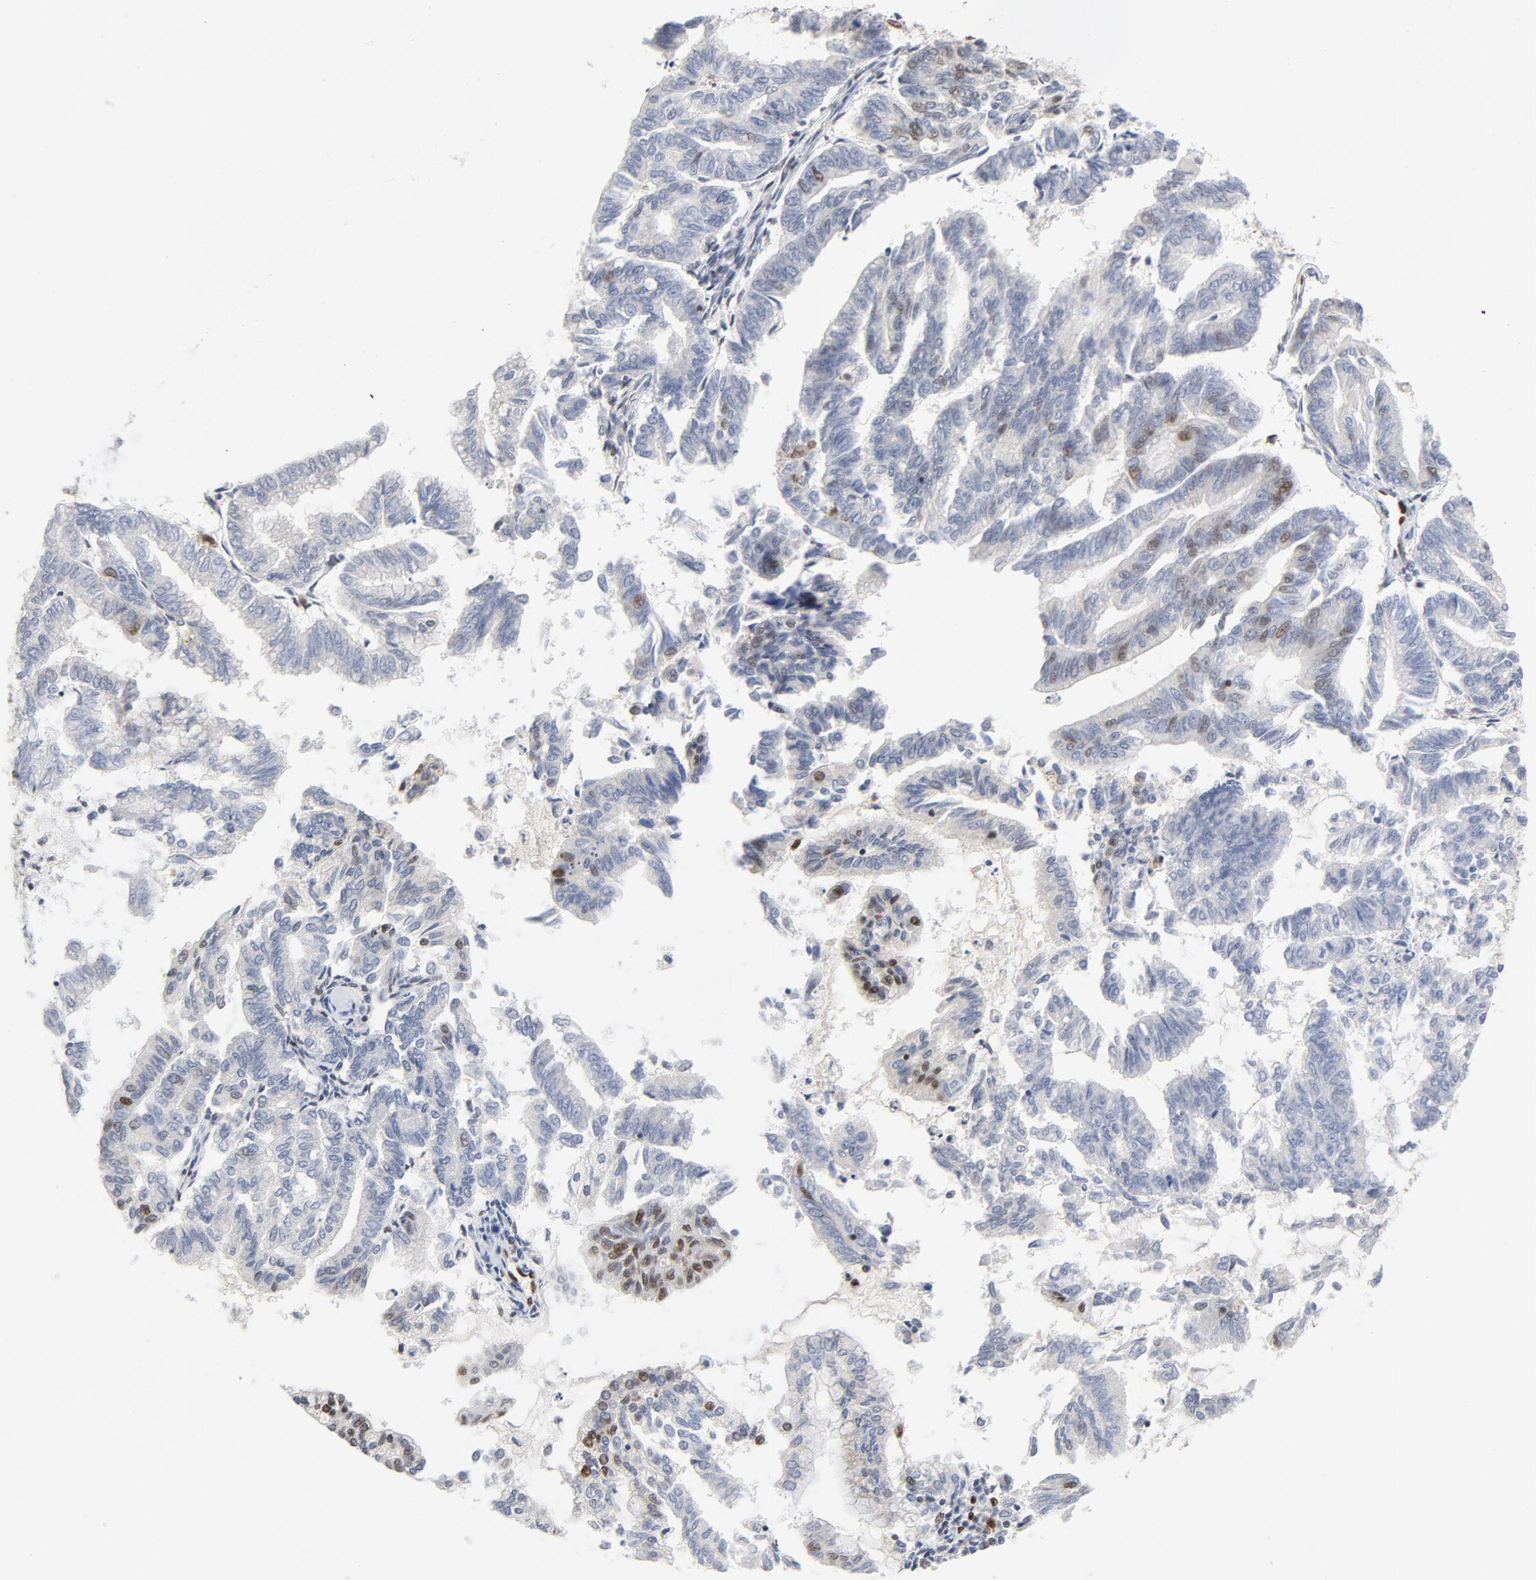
{"staining": {"intensity": "moderate", "quantity": "<25%", "location": "nuclear"}, "tissue": "endometrial cancer", "cell_type": "Tumor cells", "image_type": "cancer", "snomed": [{"axis": "morphology", "description": "Adenocarcinoma, NOS"}, {"axis": "topography", "description": "Endometrium"}], "caption": "The immunohistochemical stain highlights moderate nuclear positivity in tumor cells of endometrial cancer tissue.", "gene": "MEF2A", "patient": {"sex": "female", "age": 79}}